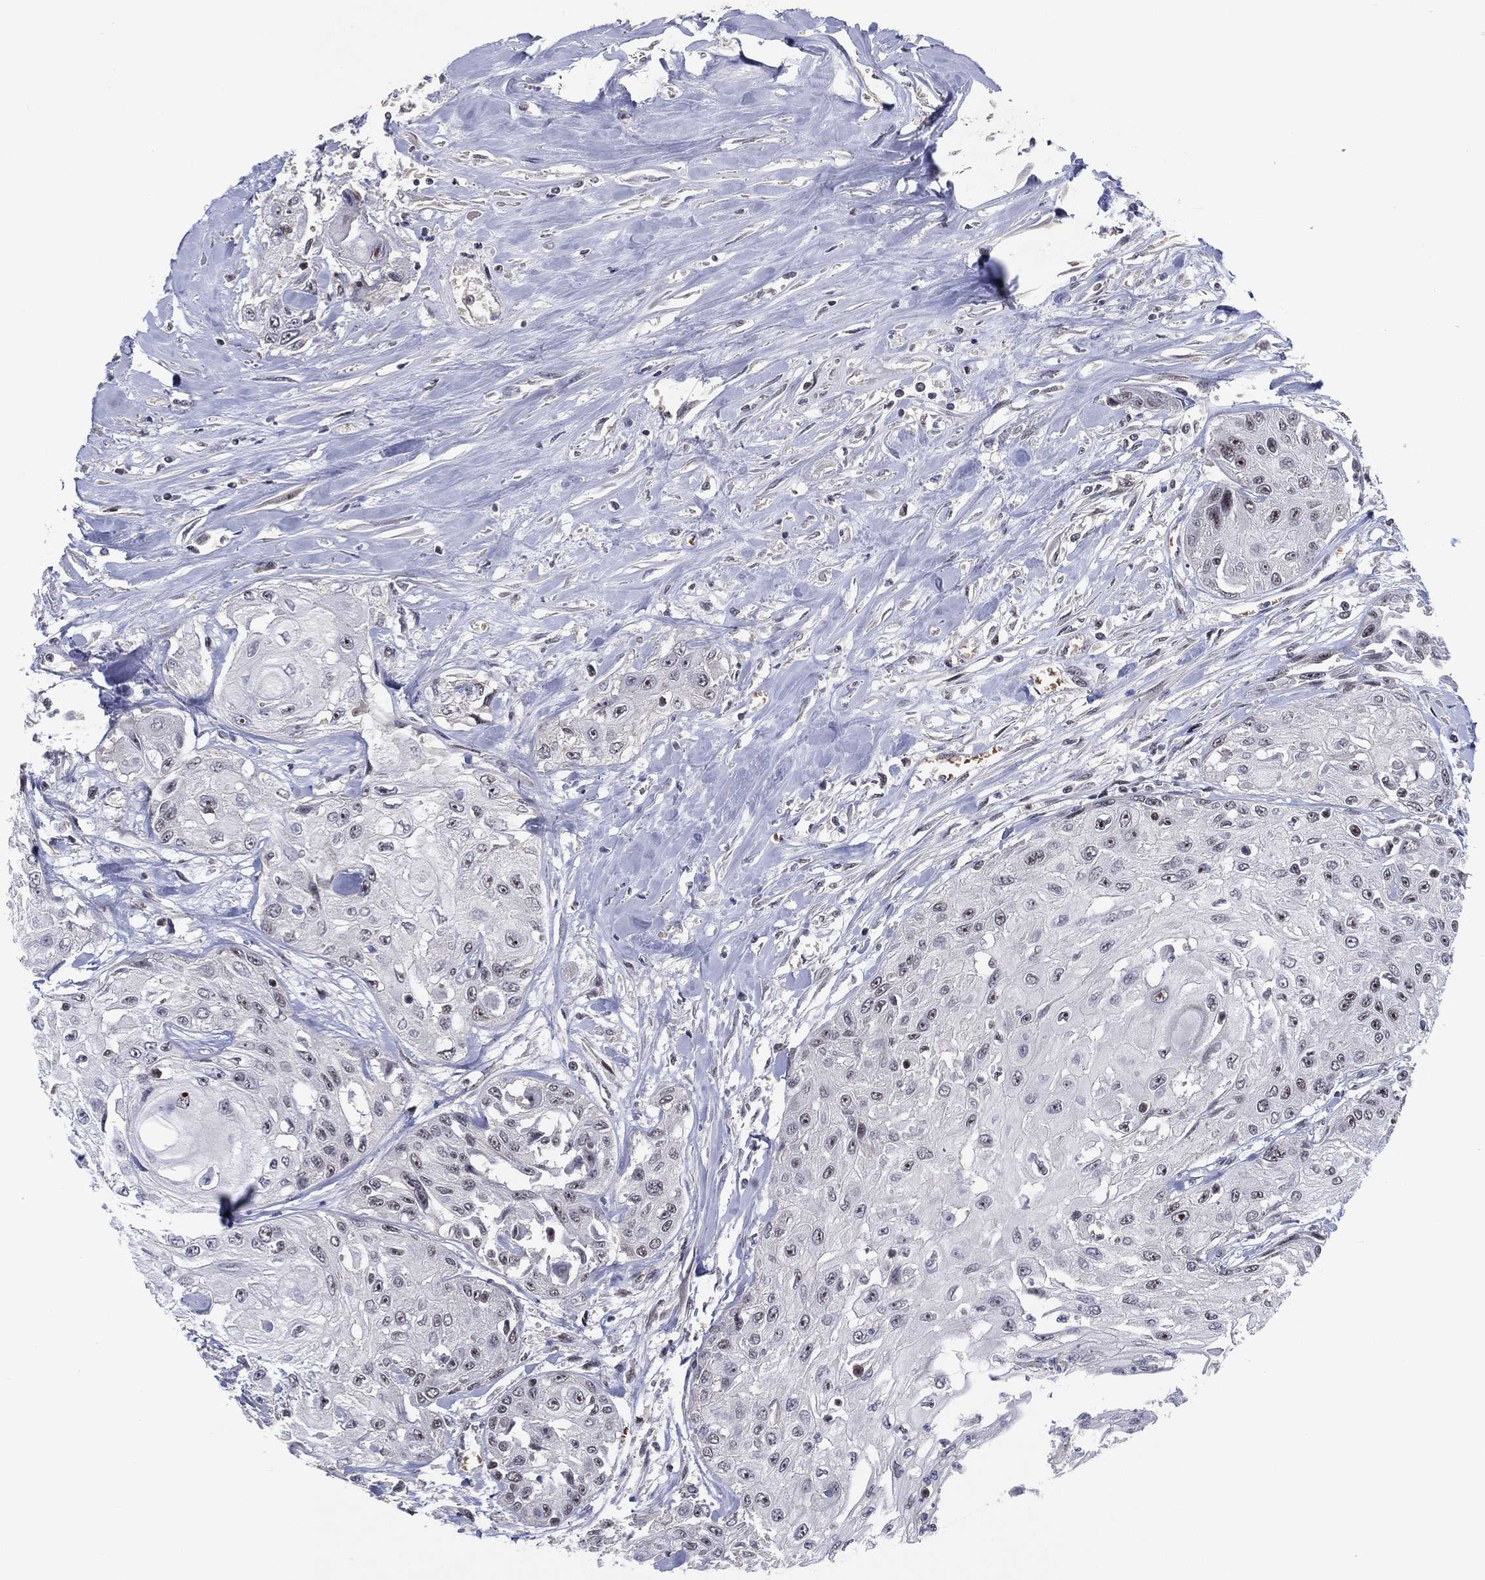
{"staining": {"intensity": "negative", "quantity": "none", "location": "none"}, "tissue": "head and neck cancer", "cell_type": "Tumor cells", "image_type": "cancer", "snomed": [{"axis": "morphology", "description": "Normal tissue, NOS"}, {"axis": "morphology", "description": "Squamous cell carcinoma, NOS"}, {"axis": "topography", "description": "Oral tissue"}, {"axis": "topography", "description": "Peripheral nerve tissue"}, {"axis": "topography", "description": "Head-Neck"}], "caption": "Immunohistochemical staining of head and neck cancer demonstrates no significant staining in tumor cells. Brightfield microscopy of immunohistochemistry stained with DAB (brown) and hematoxylin (blue), captured at high magnification.", "gene": "DGCR8", "patient": {"sex": "female", "age": 59}}